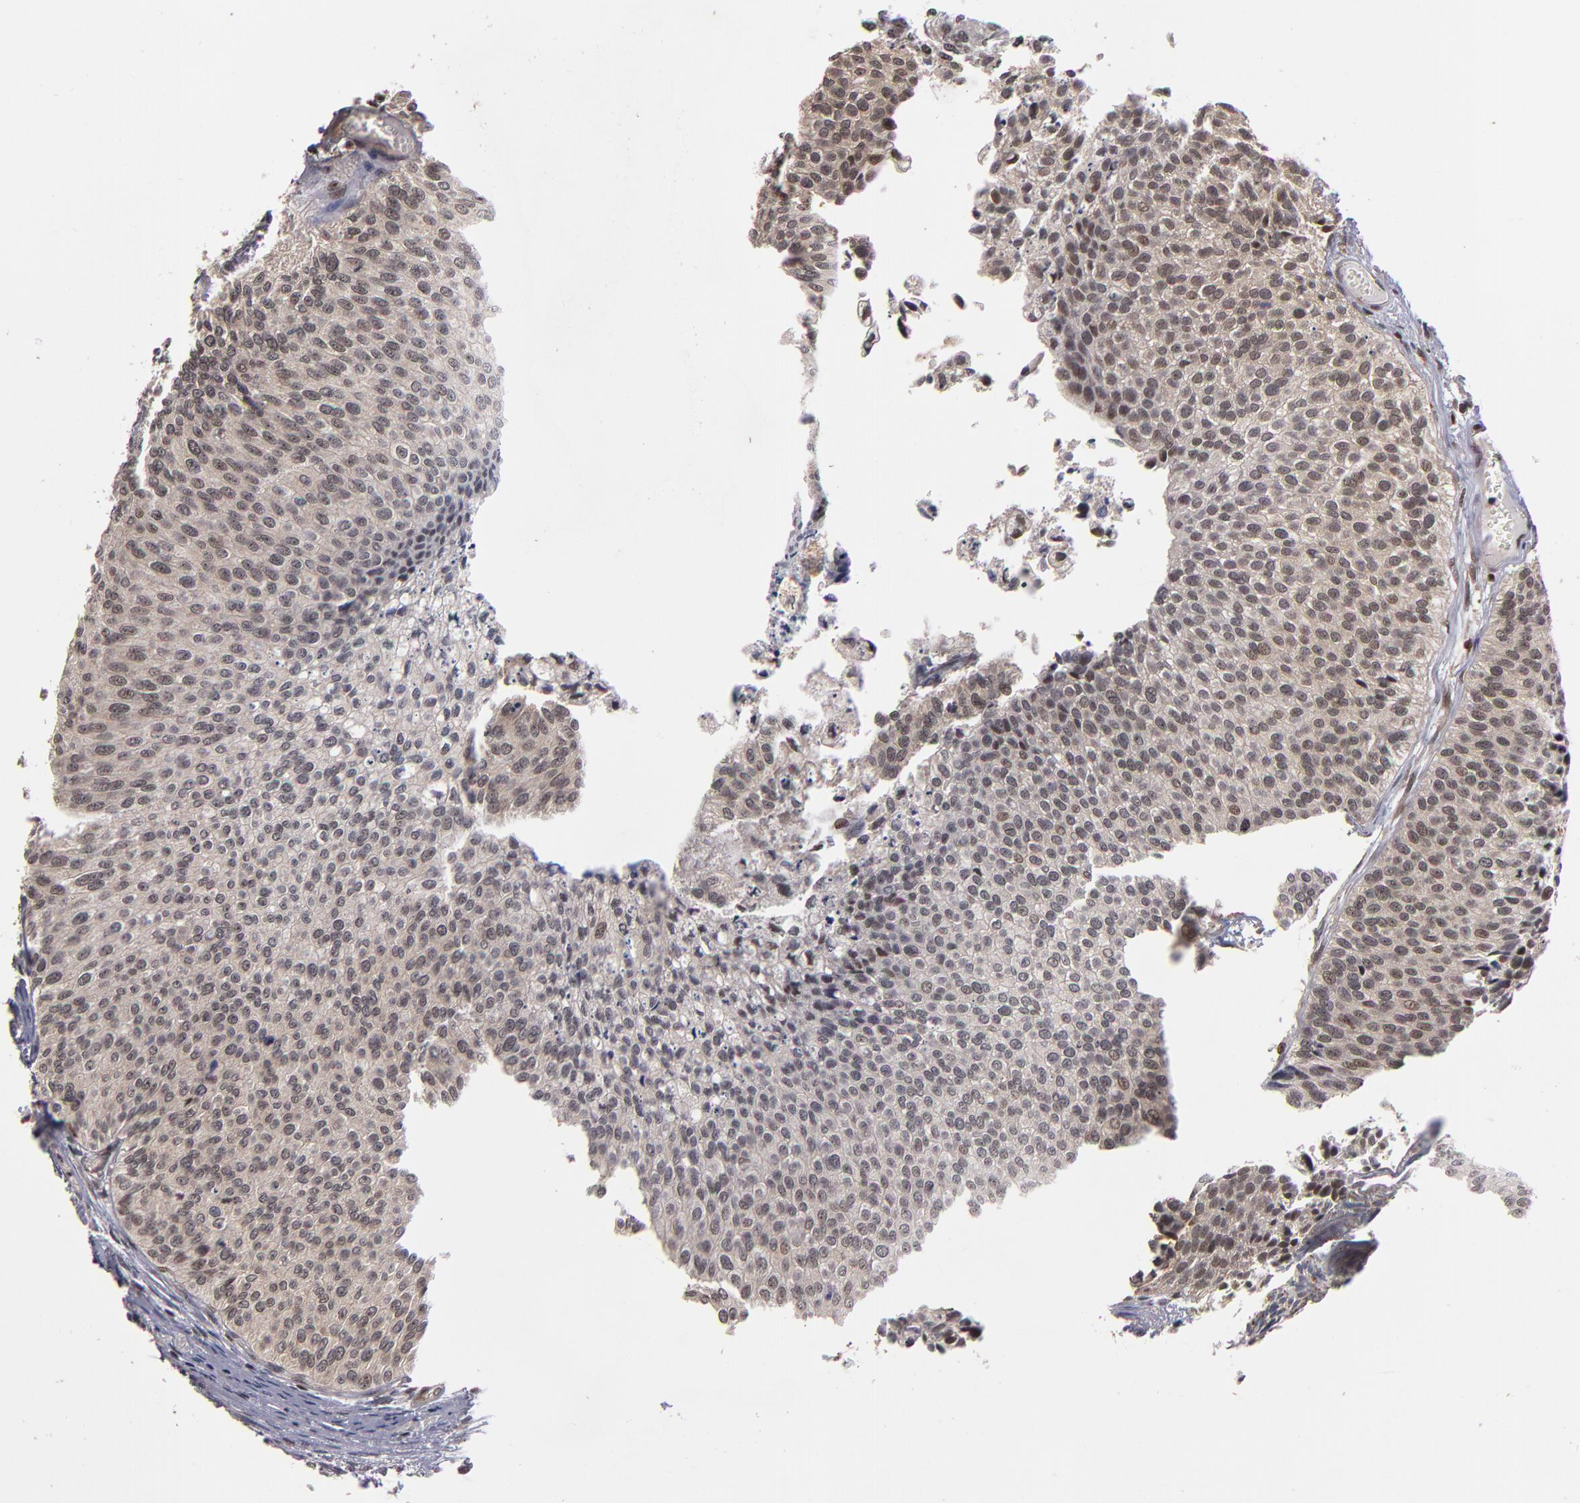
{"staining": {"intensity": "weak", "quantity": ">75%", "location": "nuclear"}, "tissue": "urothelial cancer", "cell_type": "Tumor cells", "image_type": "cancer", "snomed": [{"axis": "morphology", "description": "Urothelial carcinoma, Low grade"}, {"axis": "topography", "description": "Urinary bladder"}], "caption": "This histopathology image reveals IHC staining of low-grade urothelial carcinoma, with low weak nuclear staining in about >75% of tumor cells.", "gene": "KDM6A", "patient": {"sex": "male", "age": 84}}